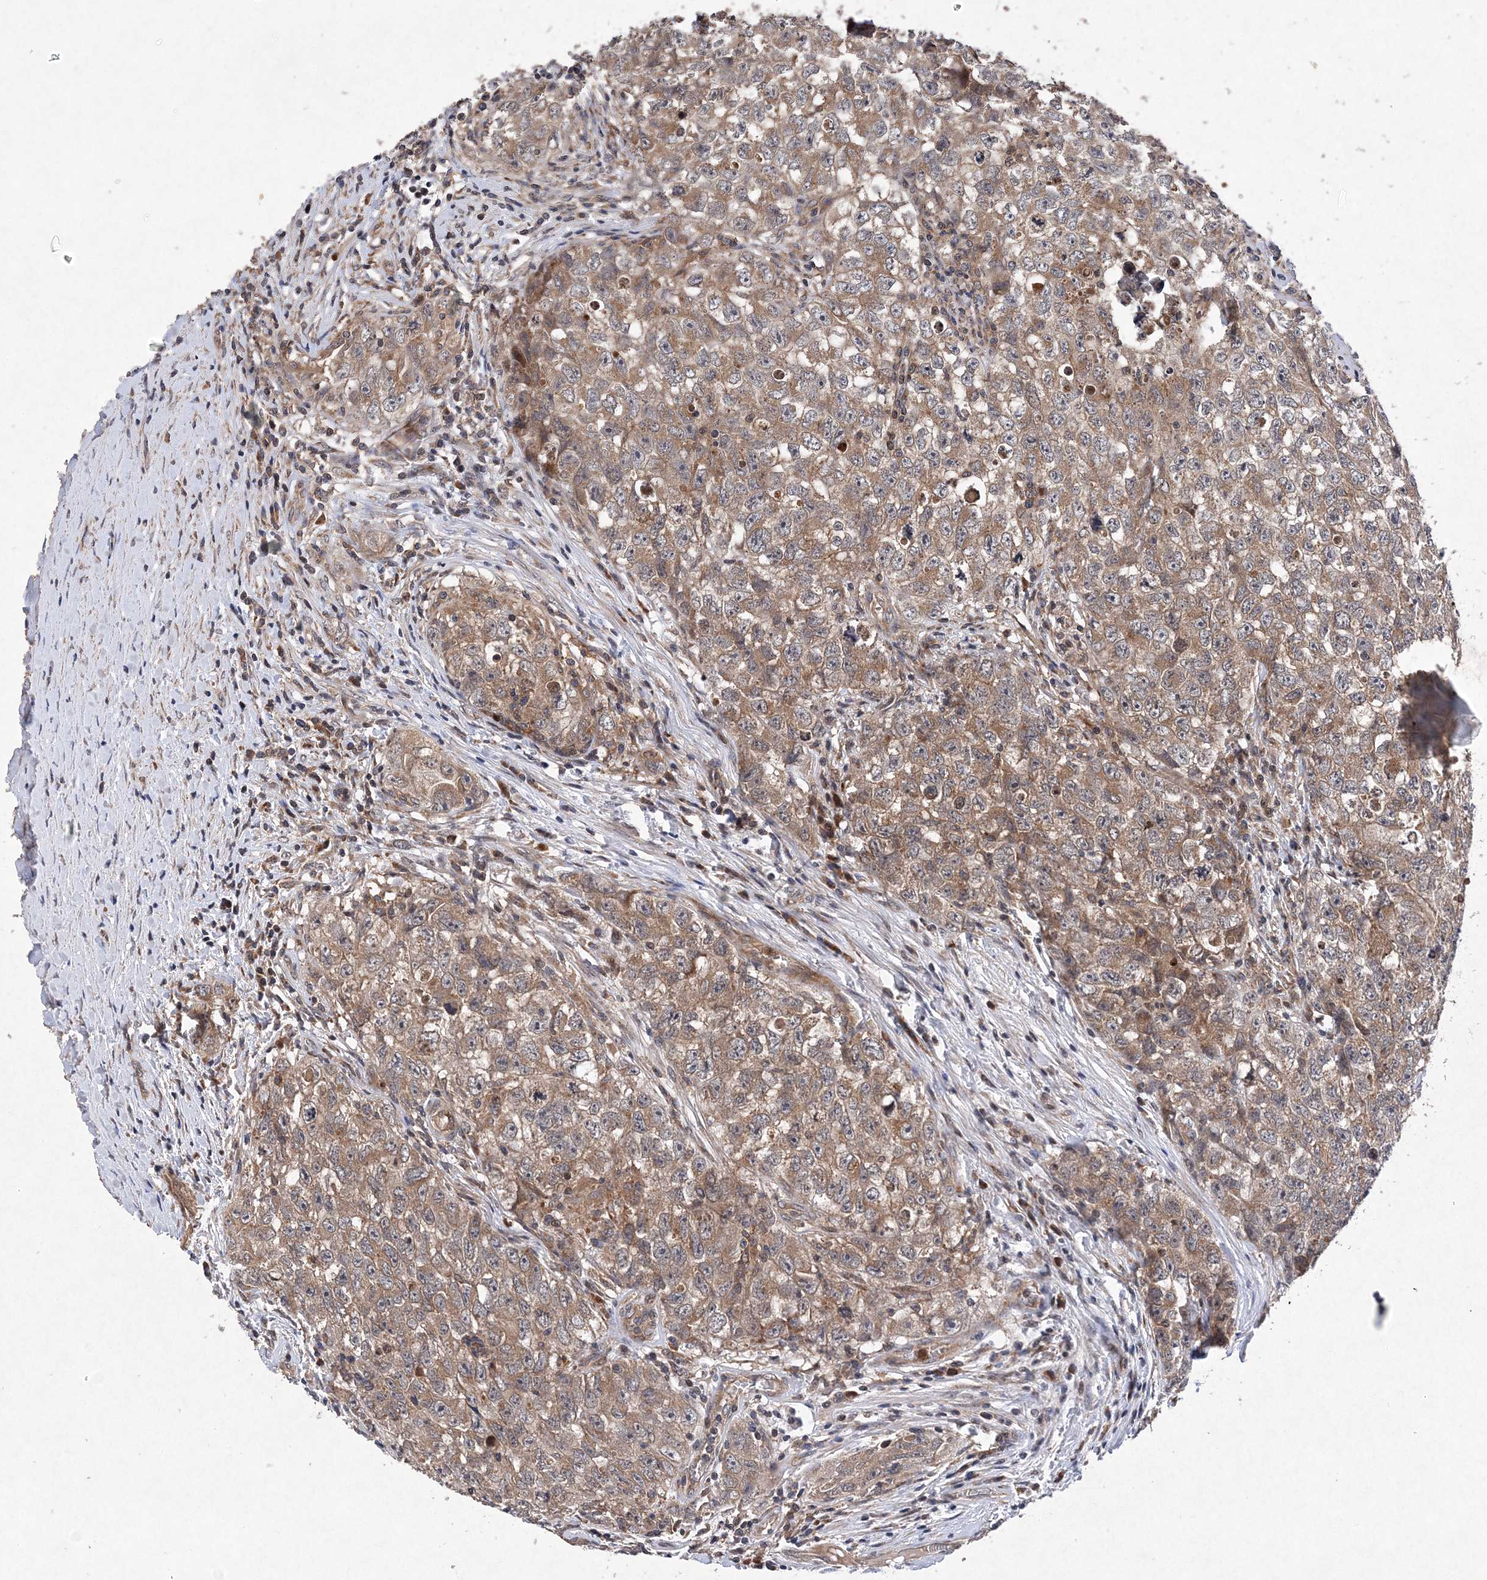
{"staining": {"intensity": "moderate", "quantity": ">75%", "location": "cytoplasmic/membranous"}, "tissue": "testis cancer", "cell_type": "Tumor cells", "image_type": "cancer", "snomed": [{"axis": "morphology", "description": "Seminoma, NOS"}, {"axis": "morphology", "description": "Carcinoma, Embryonal, NOS"}, {"axis": "topography", "description": "Testis"}], "caption": "Immunohistochemistry (IHC) histopathology image of human testis cancer (embryonal carcinoma) stained for a protein (brown), which displays medium levels of moderate cytoplasmic/membranous positivity in about >75% of tumor cells.", "gene": "PROSER1", "patient": {"sex": "male", "age": 43}}